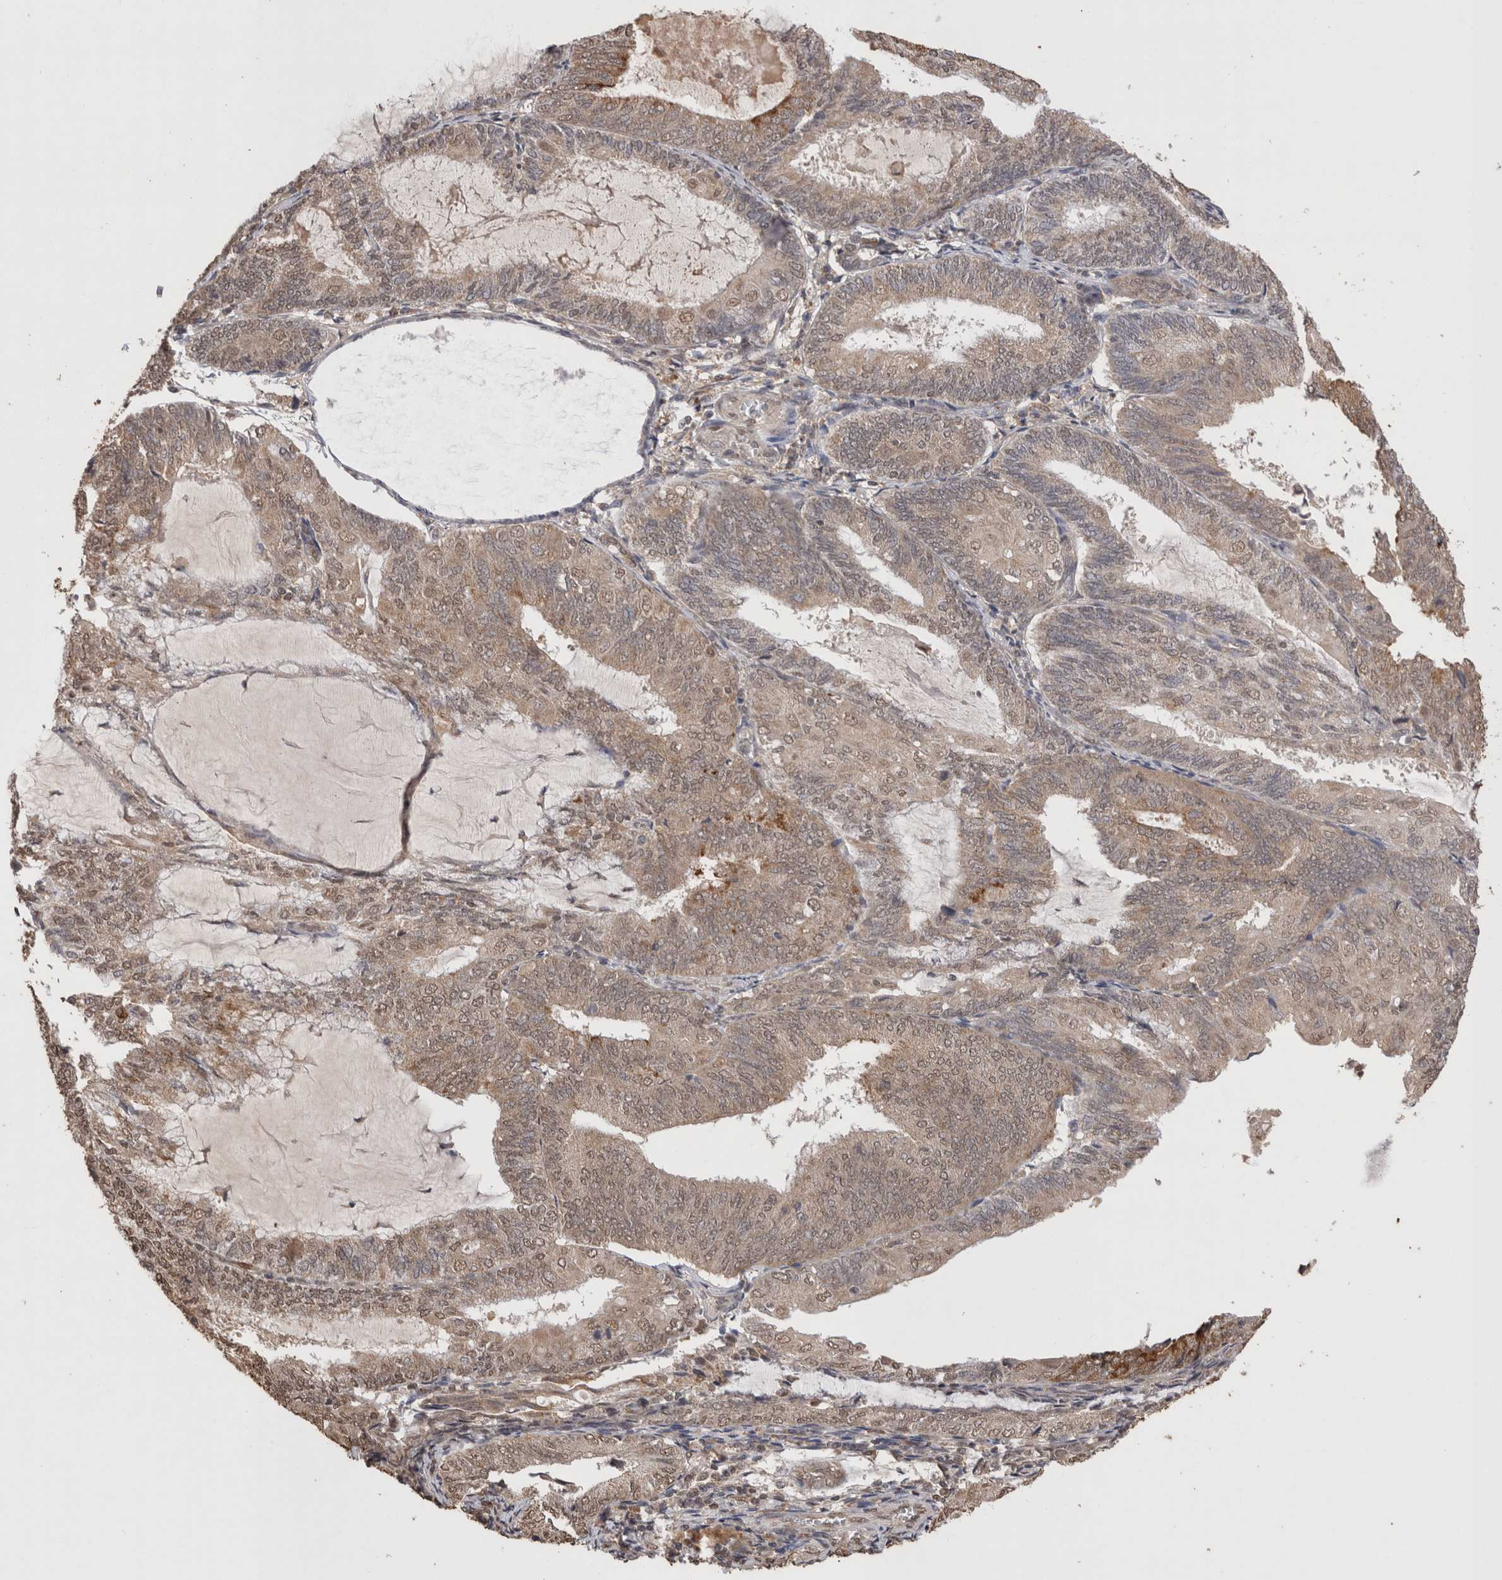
{"staining": {"intensity": "weak", "quantity": ">75%", "location": "cytoplasmic/membranous,nuclear"}, "tissue": "endometrial cancer", "cell_type": "Tumor cells", "image_type": "cancer", "snomed": [{"axis": "morphology", "description": "Adenocarcinoma, NOS"}, {"axis": "topography", "description": "Endometrium"}], "caption": "Endometrial cancer (adenocarcinoma) stained for a protein (brown) exhibits weak cytoplasmic/membranous and nuclear positive staining in approximately >75% of tumor cells.", "gene": "GRK5", "patient": {"sex": "female", "age": 81}}